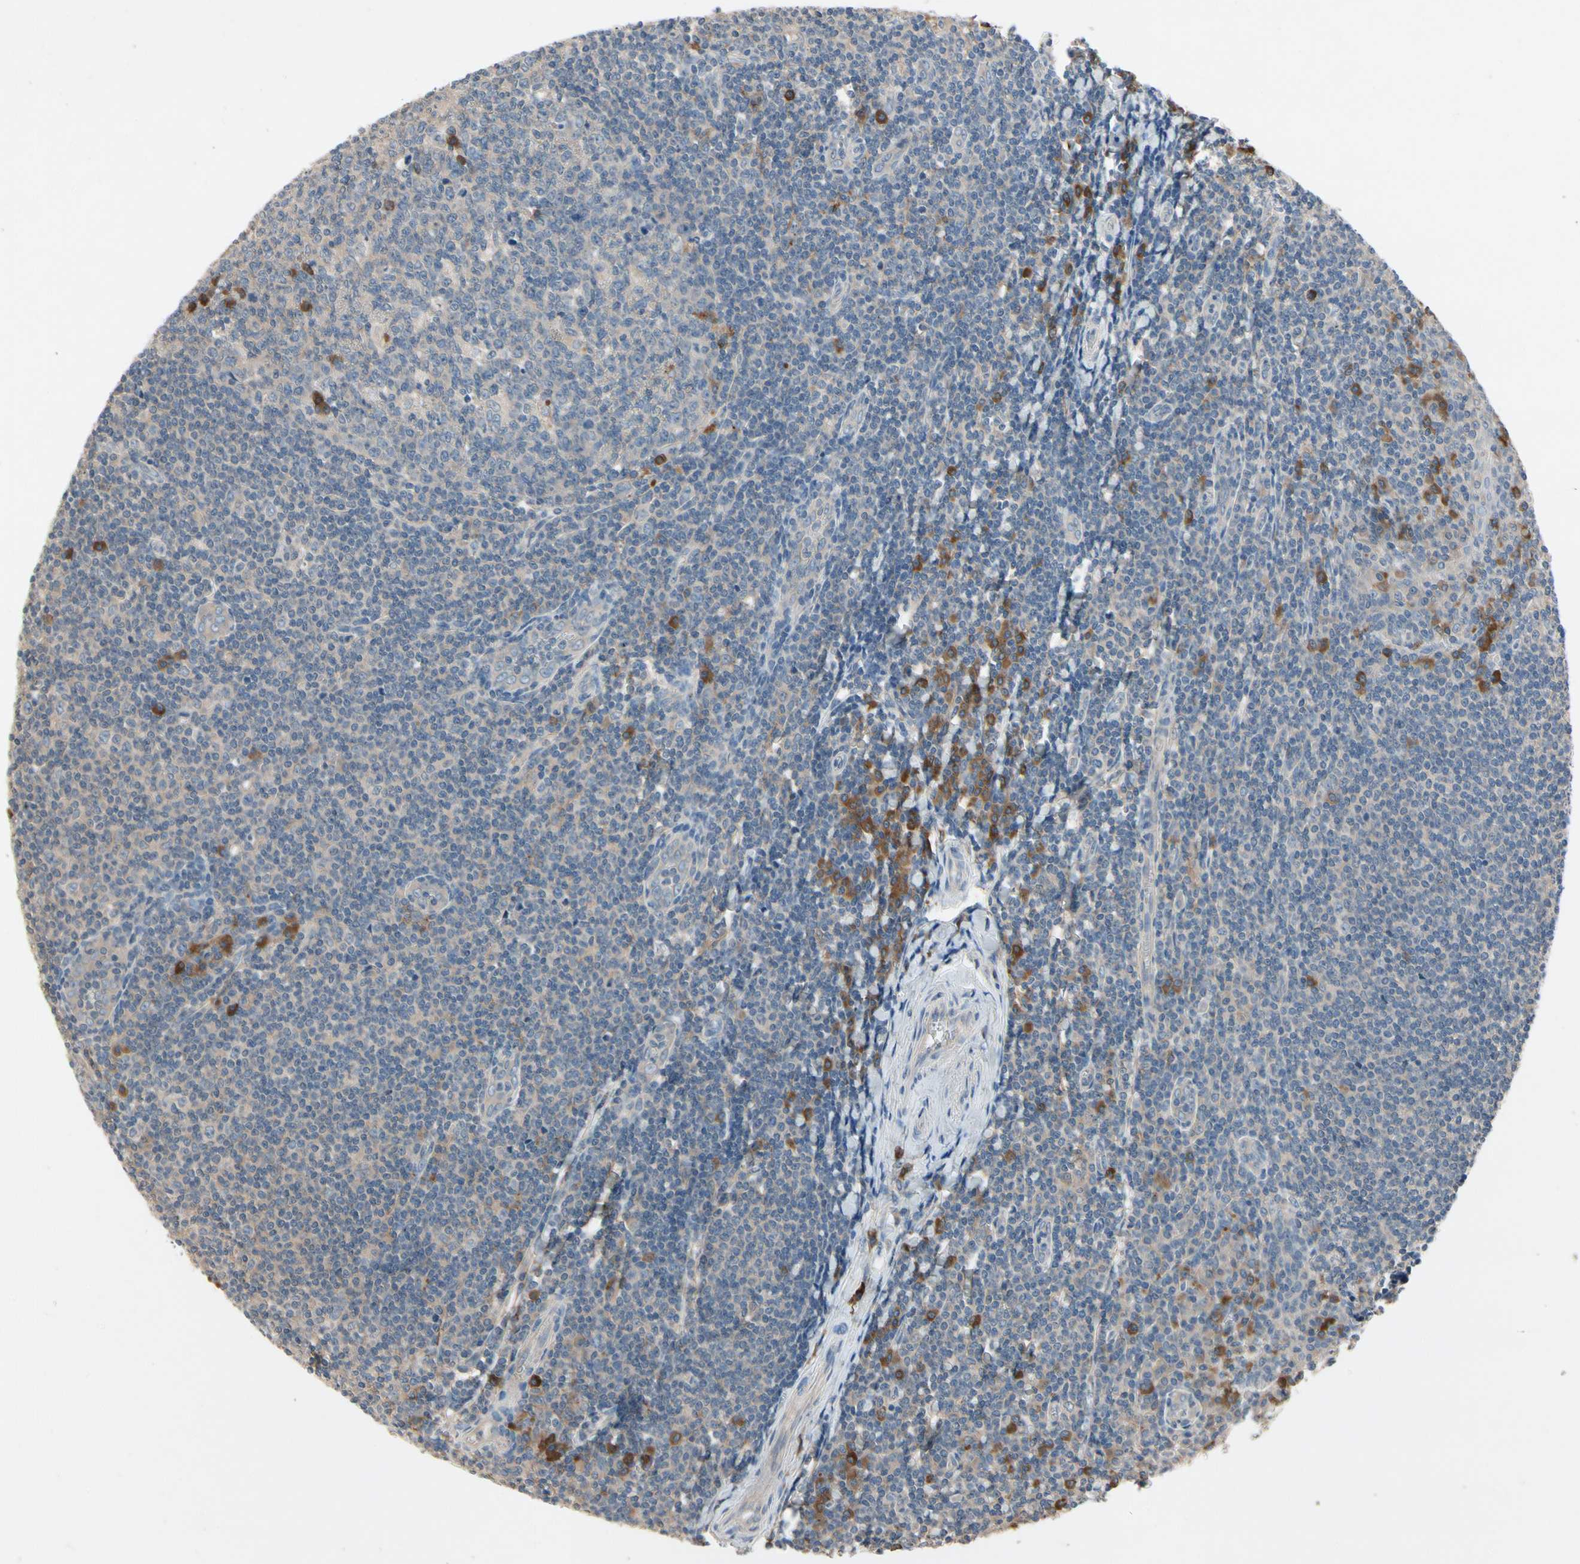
{"staining": {"intensity": "weak", "quantity": ">75%", "location": "cytoplasmic/membranous"}, "tissue": "tonsil", "cell_type": "Germinal center cells", "image_type": "normal", "snomed": [{"axis": "morphology", "description": "Normal tissue, NOS"}, {"axis": "topography", "description": "Tonsil"}], "caption": "IHC photomicrograph of benign human tonsil stained for a protein (brown), which demonstrates low levels of weak cytoplasmic/membranous positivity in about >75% of germinal center cells.", "gene": "IL1RL1", "patient": {"sex": "male", "age": 31}}